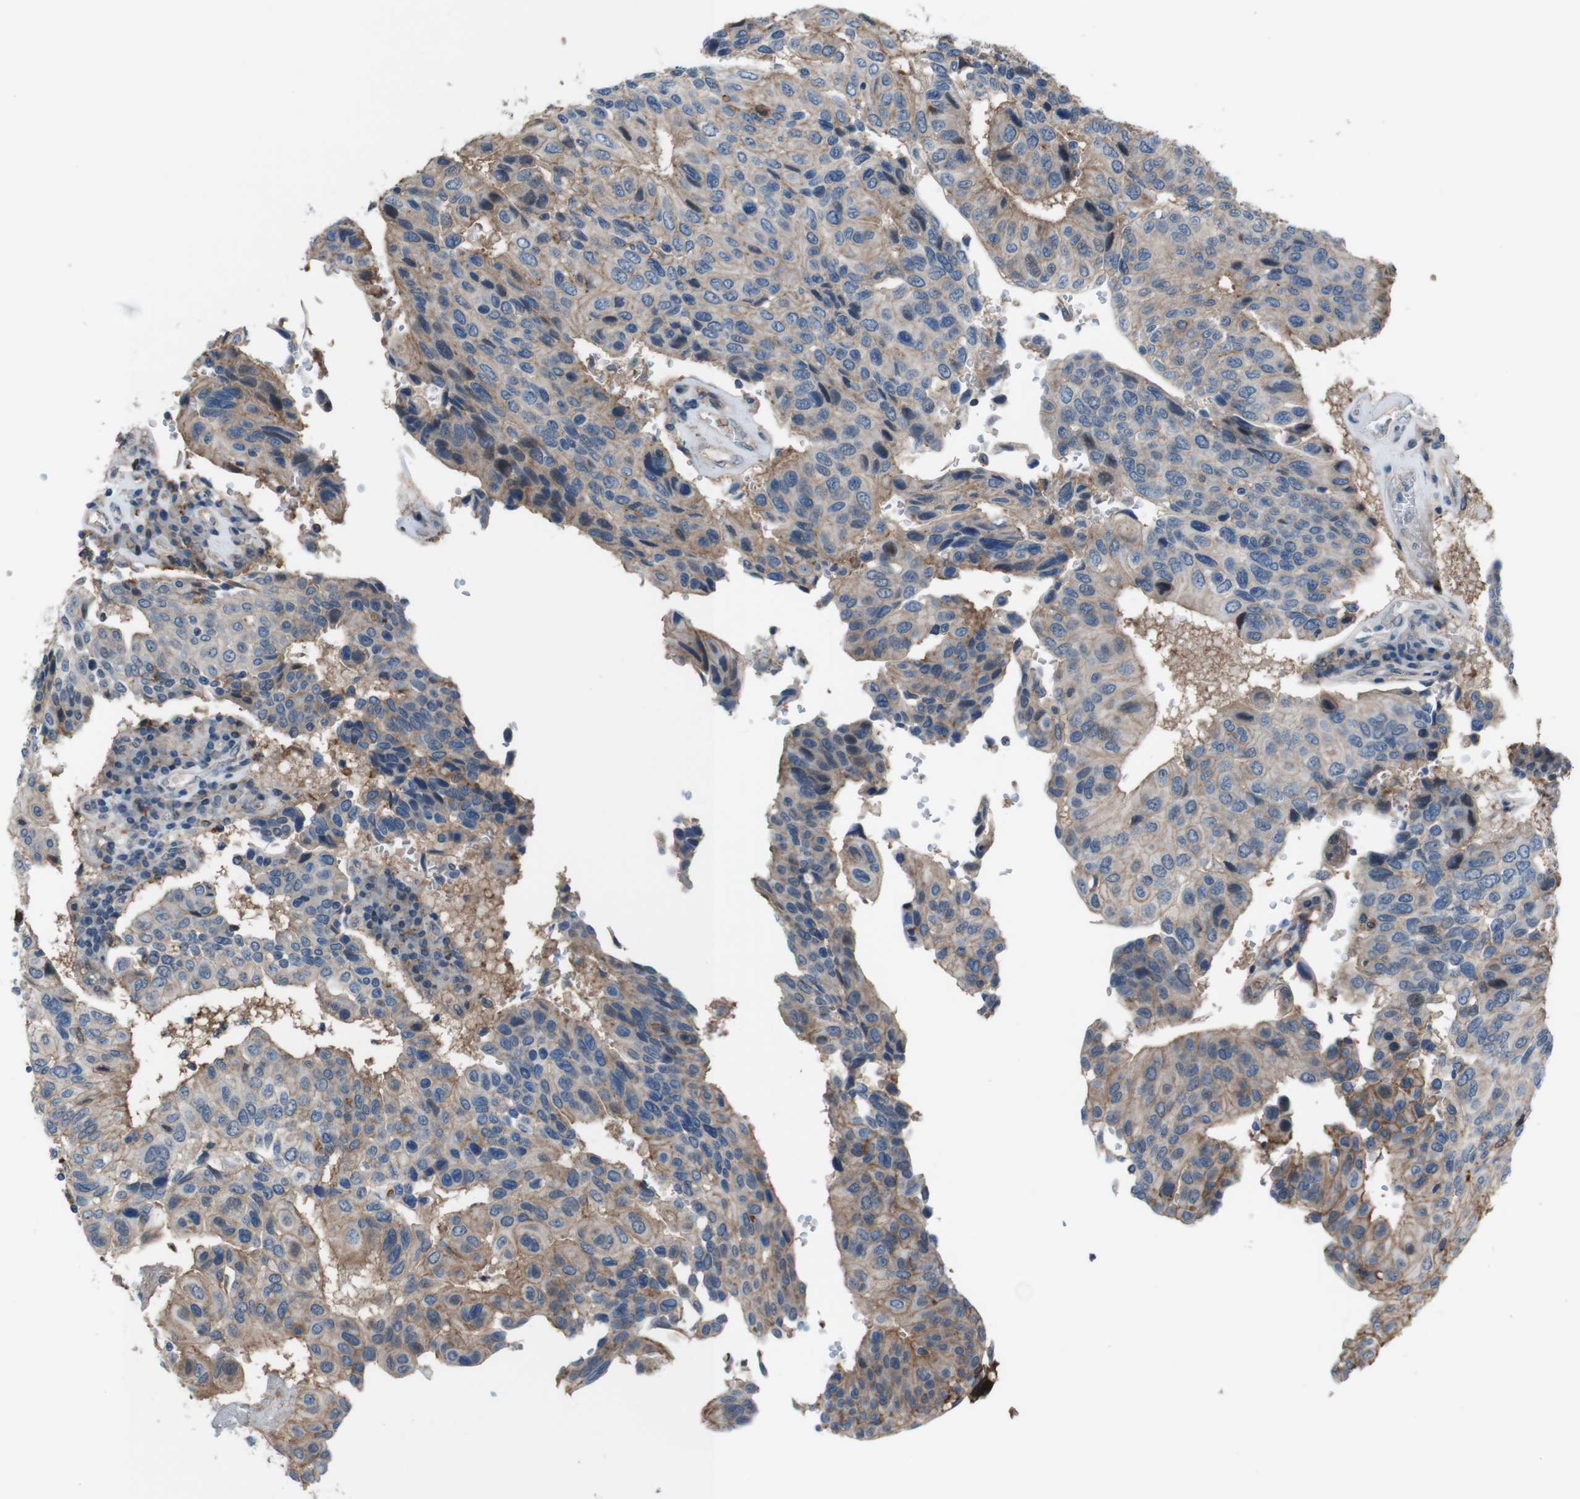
{"staining": {"intensity": "weak", "quantity": "25%-75%", "location": "cytoplasmic/membranous"}, "tissue": "urothelial cancer", "cell_type": "Tumor cells", "image_type": "cancer", "snomed": [{"axis": "morphology", "description": "Urothelial carcinoma, High grade"}, {"axis": "topography", "description": "Urinary bladder"}], "caption": "Immunohistochemical staining of human urothelial carcinoma (high-grade) shows low levels of weak cytoplasmic/membranous protein positivity in about 25%-75% of tumor cells.", "gene": "ATP2B1", "patient": {"sex": "male", "age": 66}}